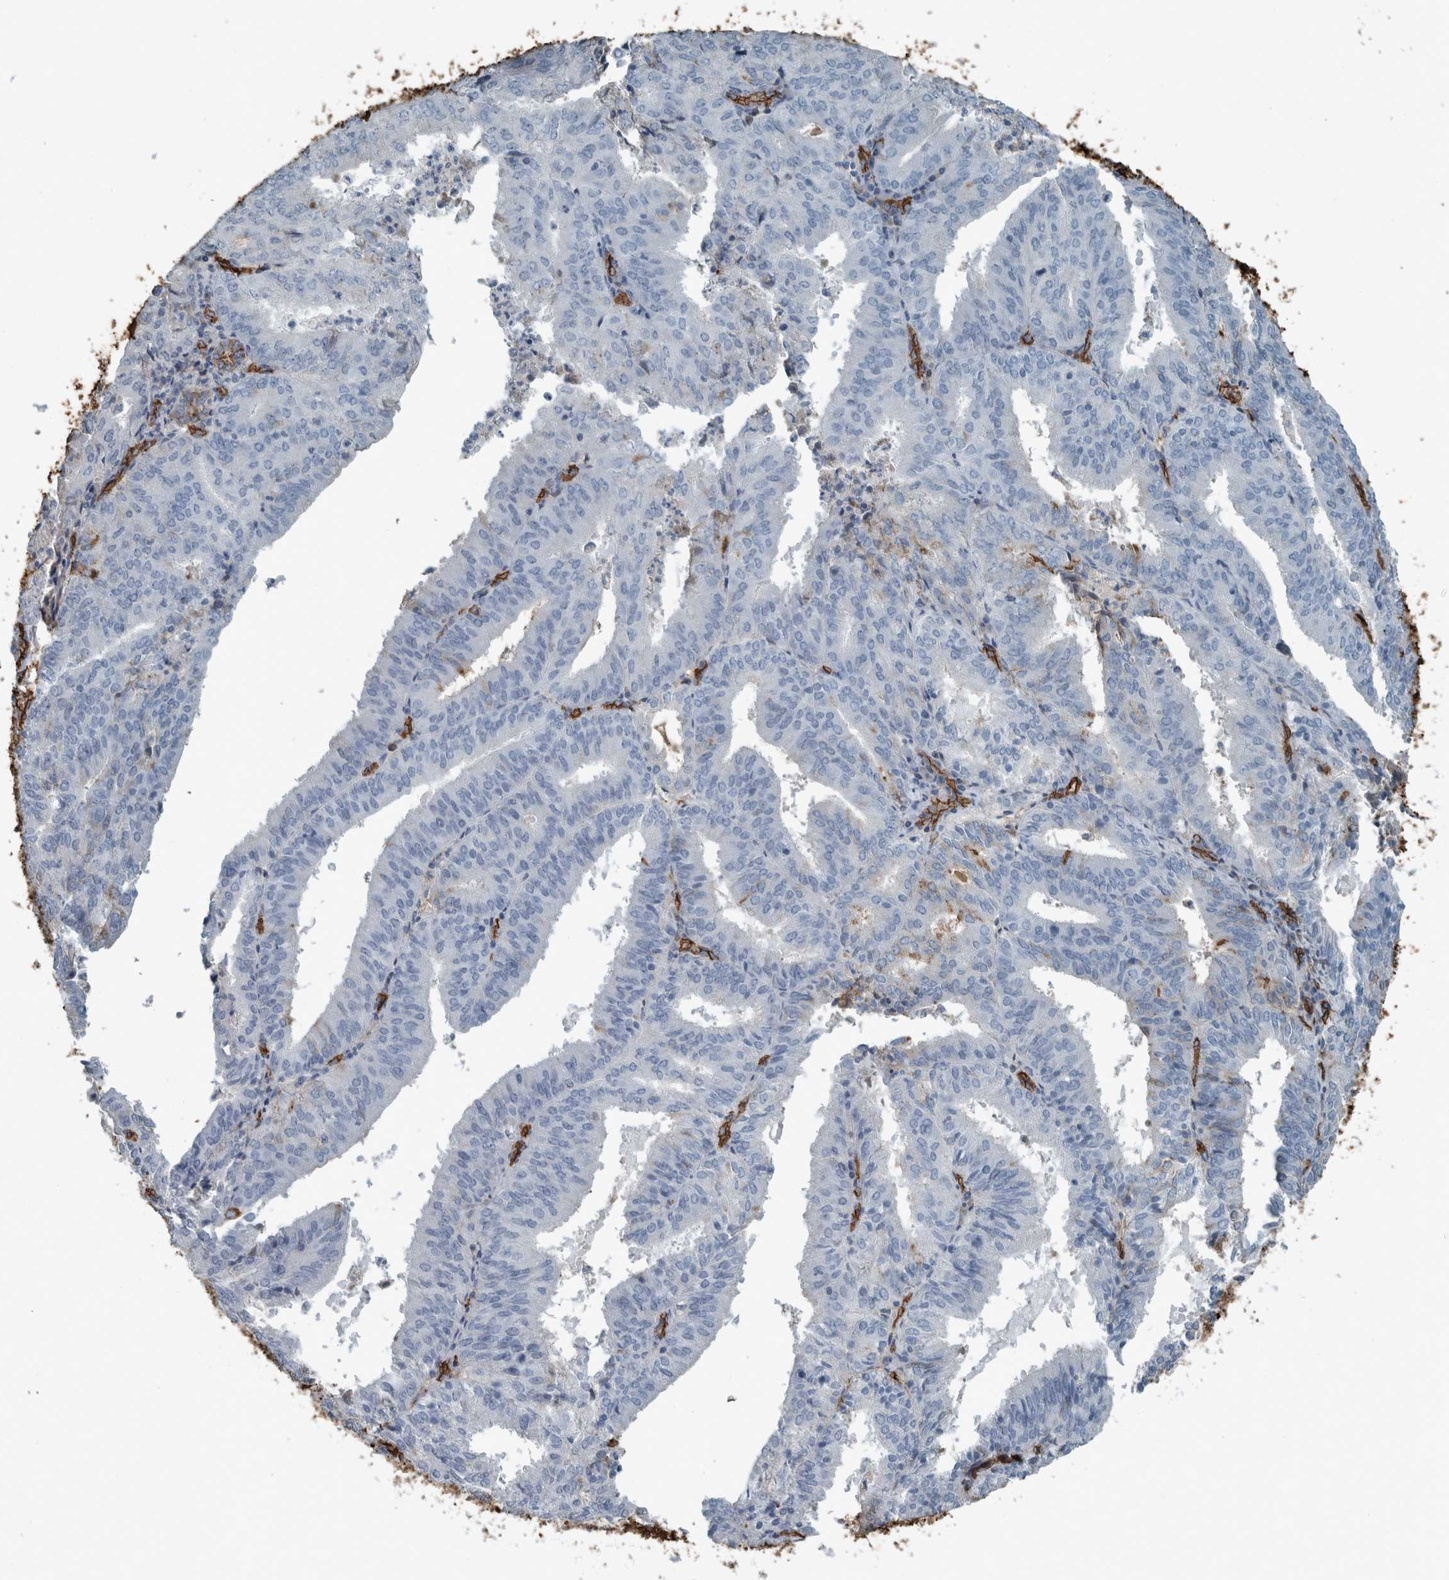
{"staining": {"intensity": "negative", "quantity": "none", "location": "none"}, "tissue": "endometrial cancer", "cell_type": "Tumor cells", "image_type": "cancer", "snomed": [{"axis": "morphology", "description": "Adenocarcinoma, NOS"}, {"axis": "topography", "description": "Uterus"}], "caption": "Immunohistochemistry (IHC) photomicrograph of neoplastic tissue: human endometrial adenocarcinoma stained with DAB displays no significant protein staining in tumor cells.", "gene": "LBP", "patient": {"sex": "female", "age": 60}}